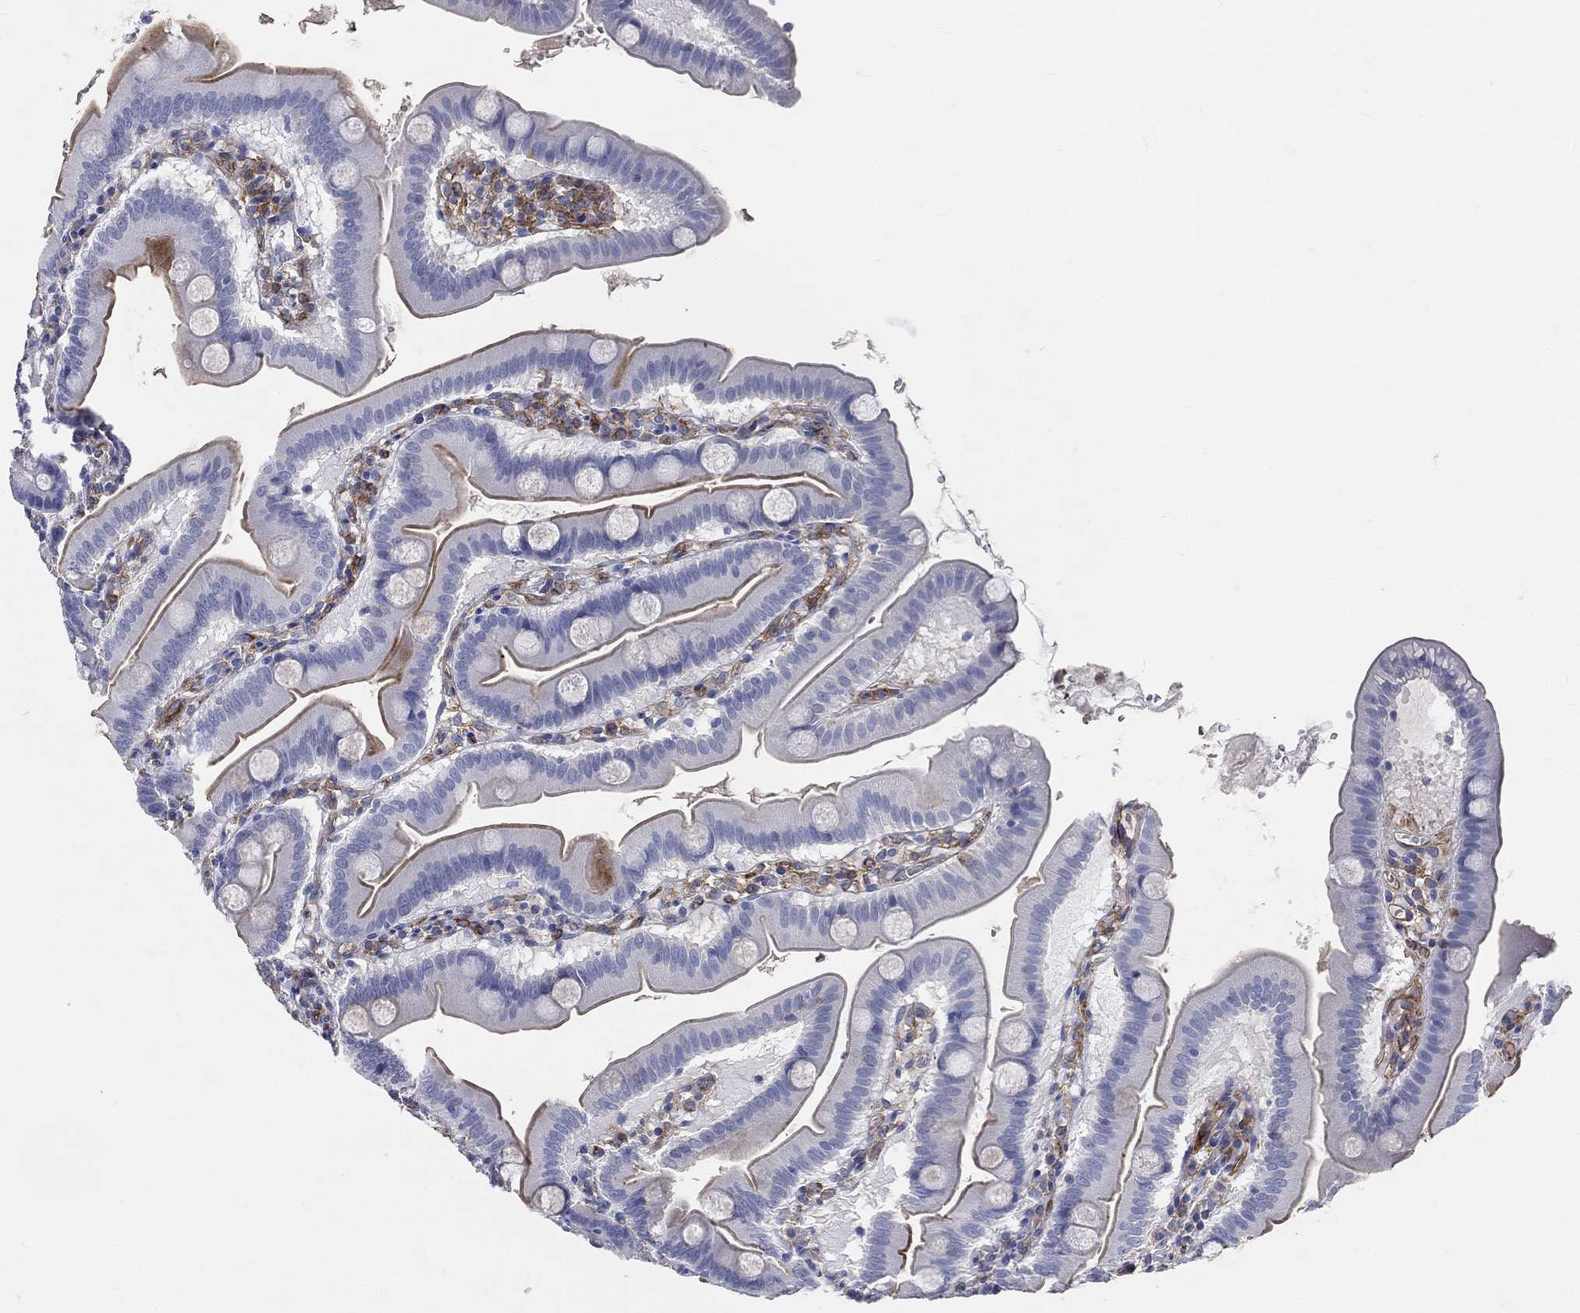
{"staining": {"intensity": "moderate", "quantity": "<25%", "location": "cytoplasmic/membranous"}, "tissue": "duodenum", "cell_type": "Glandular cells", "image_type": "normal", "snomed": [{"axis": "morphology", "description": "Normal tissue, NOS"}, {"axis": "topography", "description": "Duodenum"}], "caption": "DAB (3,3'-diaminobenzidine) immunohistochemical staining of benign duodenum shows moderate cytoplasmic/membranous protein staining in about <25% of glandular cells.", "gene": "CD33", "patient": {"sex": "male", "age": 59}}